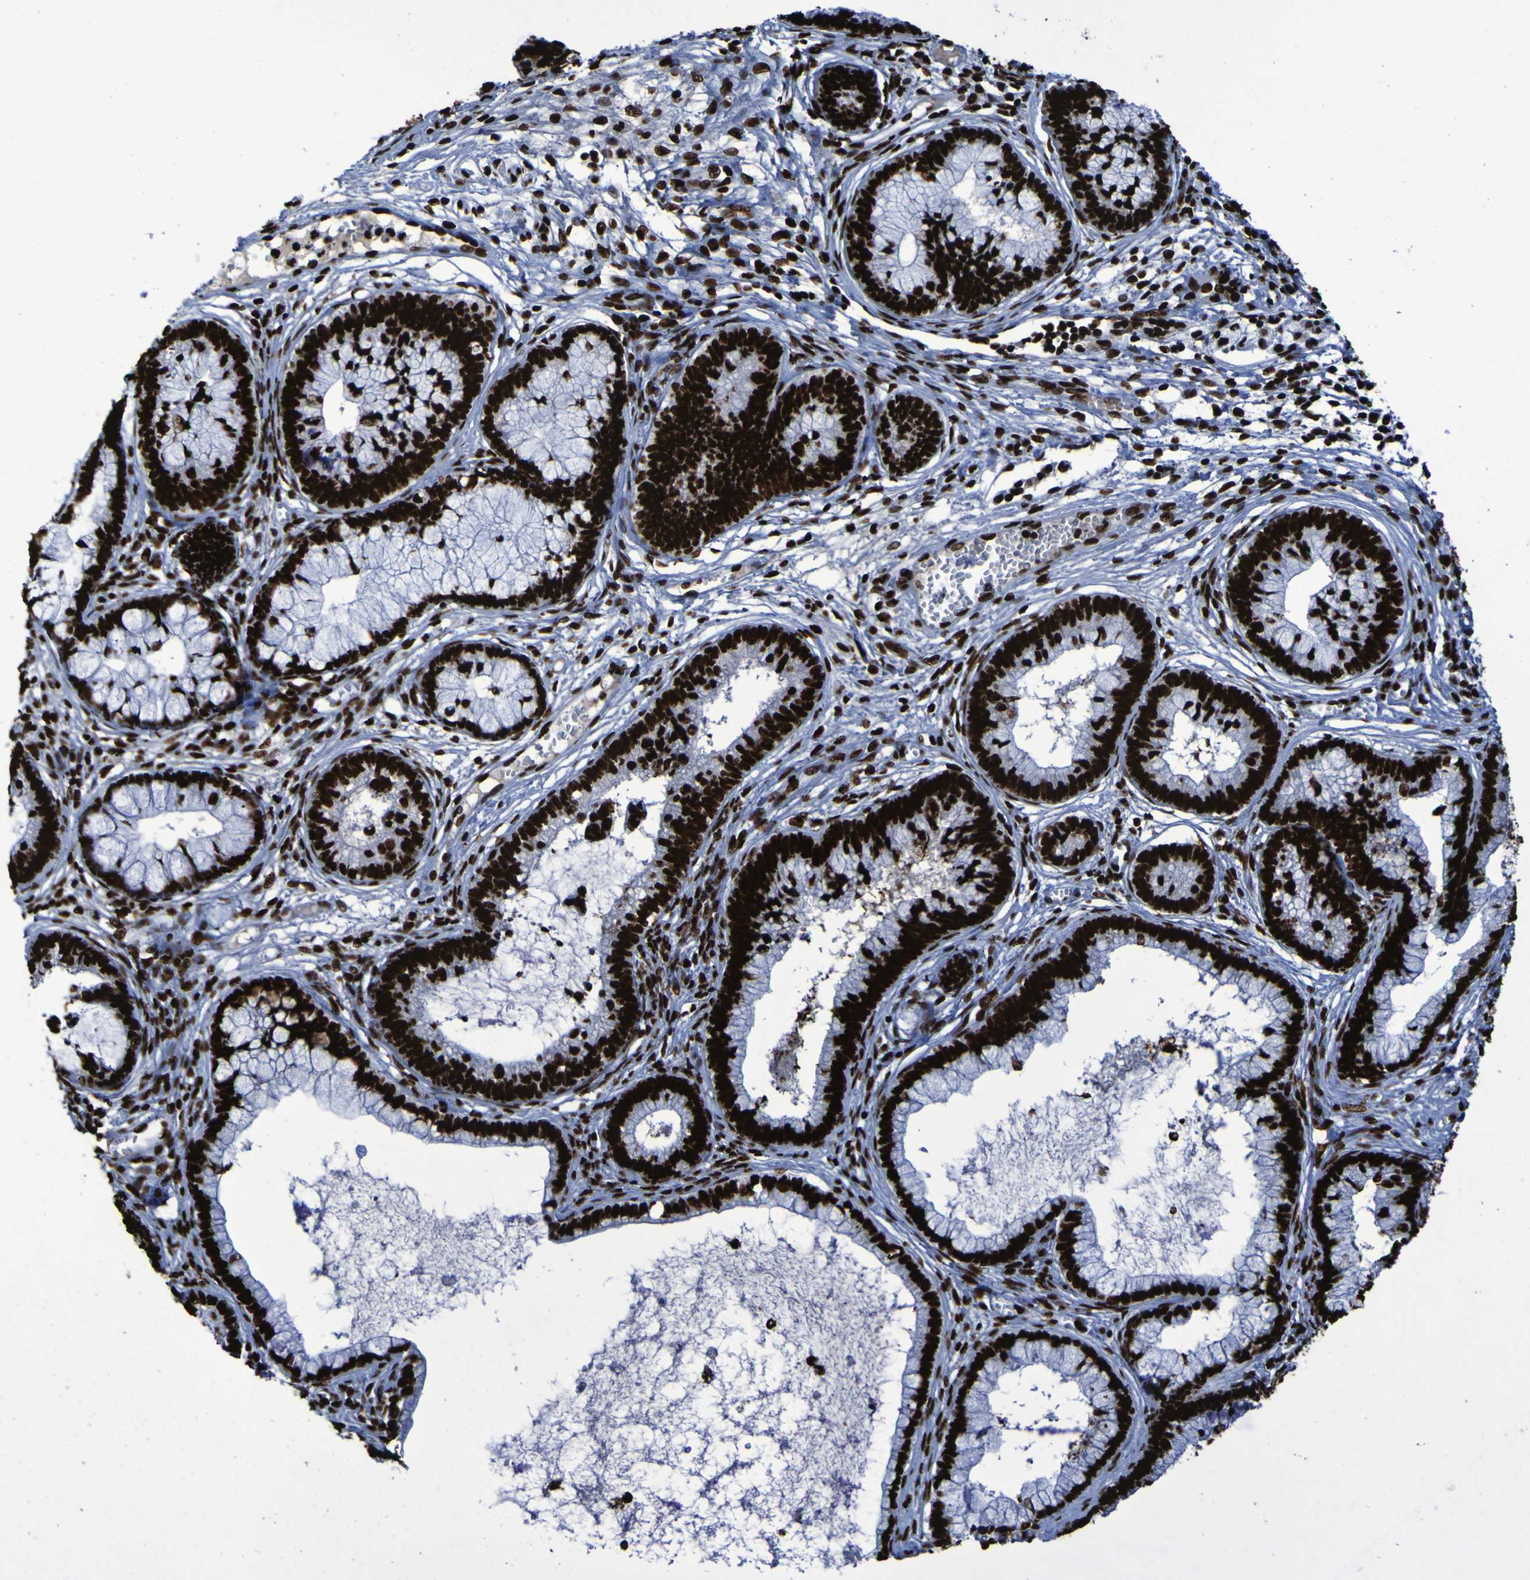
{"staining": {"intensity": "strong", "quantity": ">75%", "location": "nuclear"}, "tissue": "cervical cancer", "cell_type": "Tumor cells", "image_type": "cancer", "snomed": [{"axis": "morphology", "description": "Adenocarcinoma, NOS"}, {"axis": "topography", "description": "Cervix"}], "caption": "Cervical cancer (adenocarcinoma) was stained to show a protein in brown. There is high levels of strong nuclear positivity in approximately >75% of tumor cells.", "gene": "NPM1", "patient": {"sex": "female", "age": 44}}